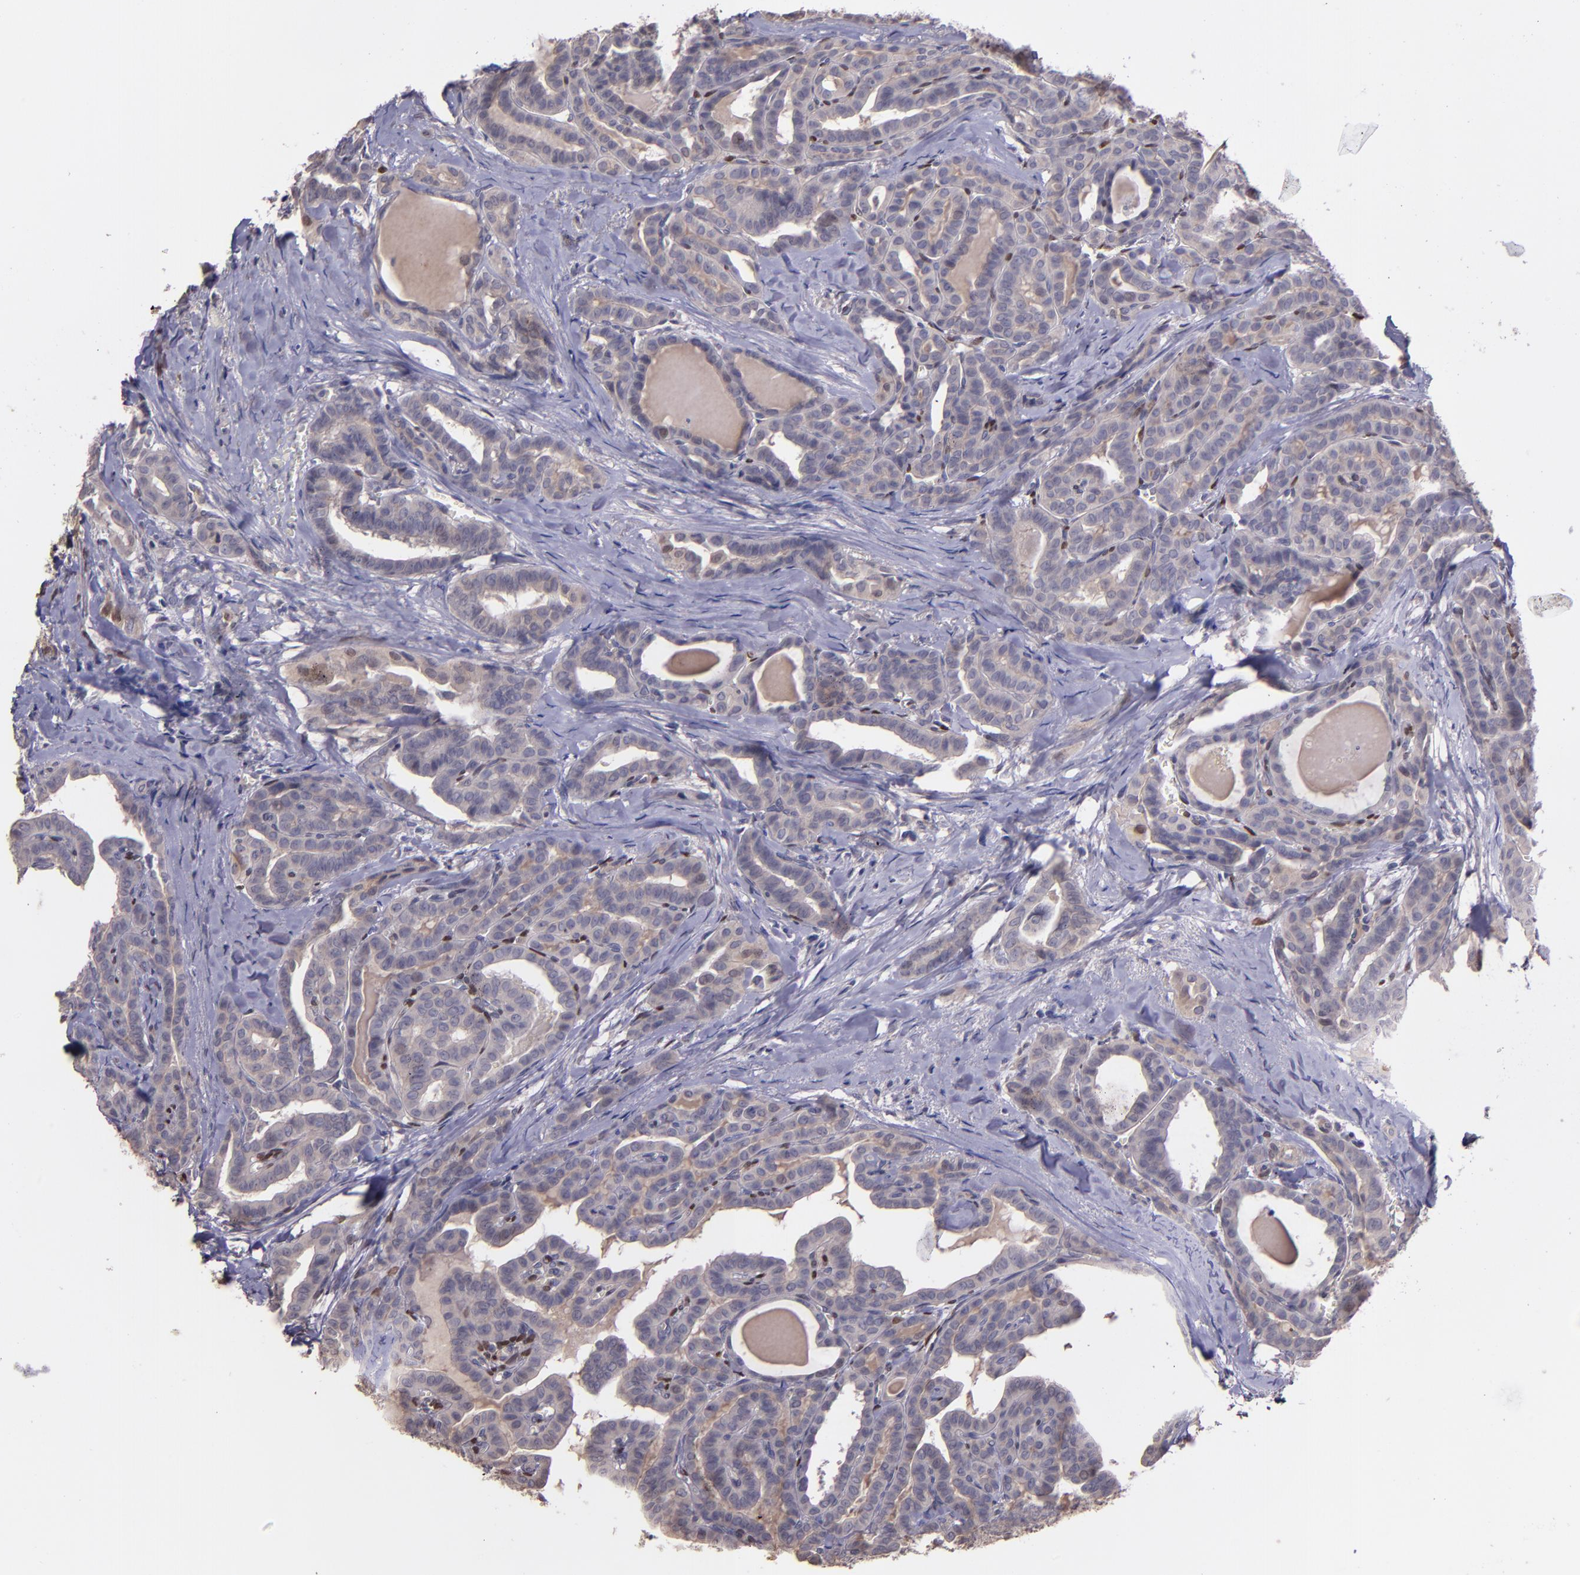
{"staining": {"intensity": "weak", "quantity": "<25%", "location": "cytoplasmic/membranous"}, "tissue": "thyroid cancer", "cell_type": "Tumor cells", "image_type": "cancer", "snomed": [{"axis": "morphology", "description": "Carcinoma, NOS"}, {"axis": "topography", "description": "Thyroid gland"}], "caption": "High magnification brightfield microscopy of thyroid cancer (carcinoma) stained with DAB (3,3'-diaminobenzidine) (brown) and counterstained with hematoxylin (blue): tumor cells show no significant expression.", "gene": "NUP62CL", "patient": {"sex": "female", "age": 91}}